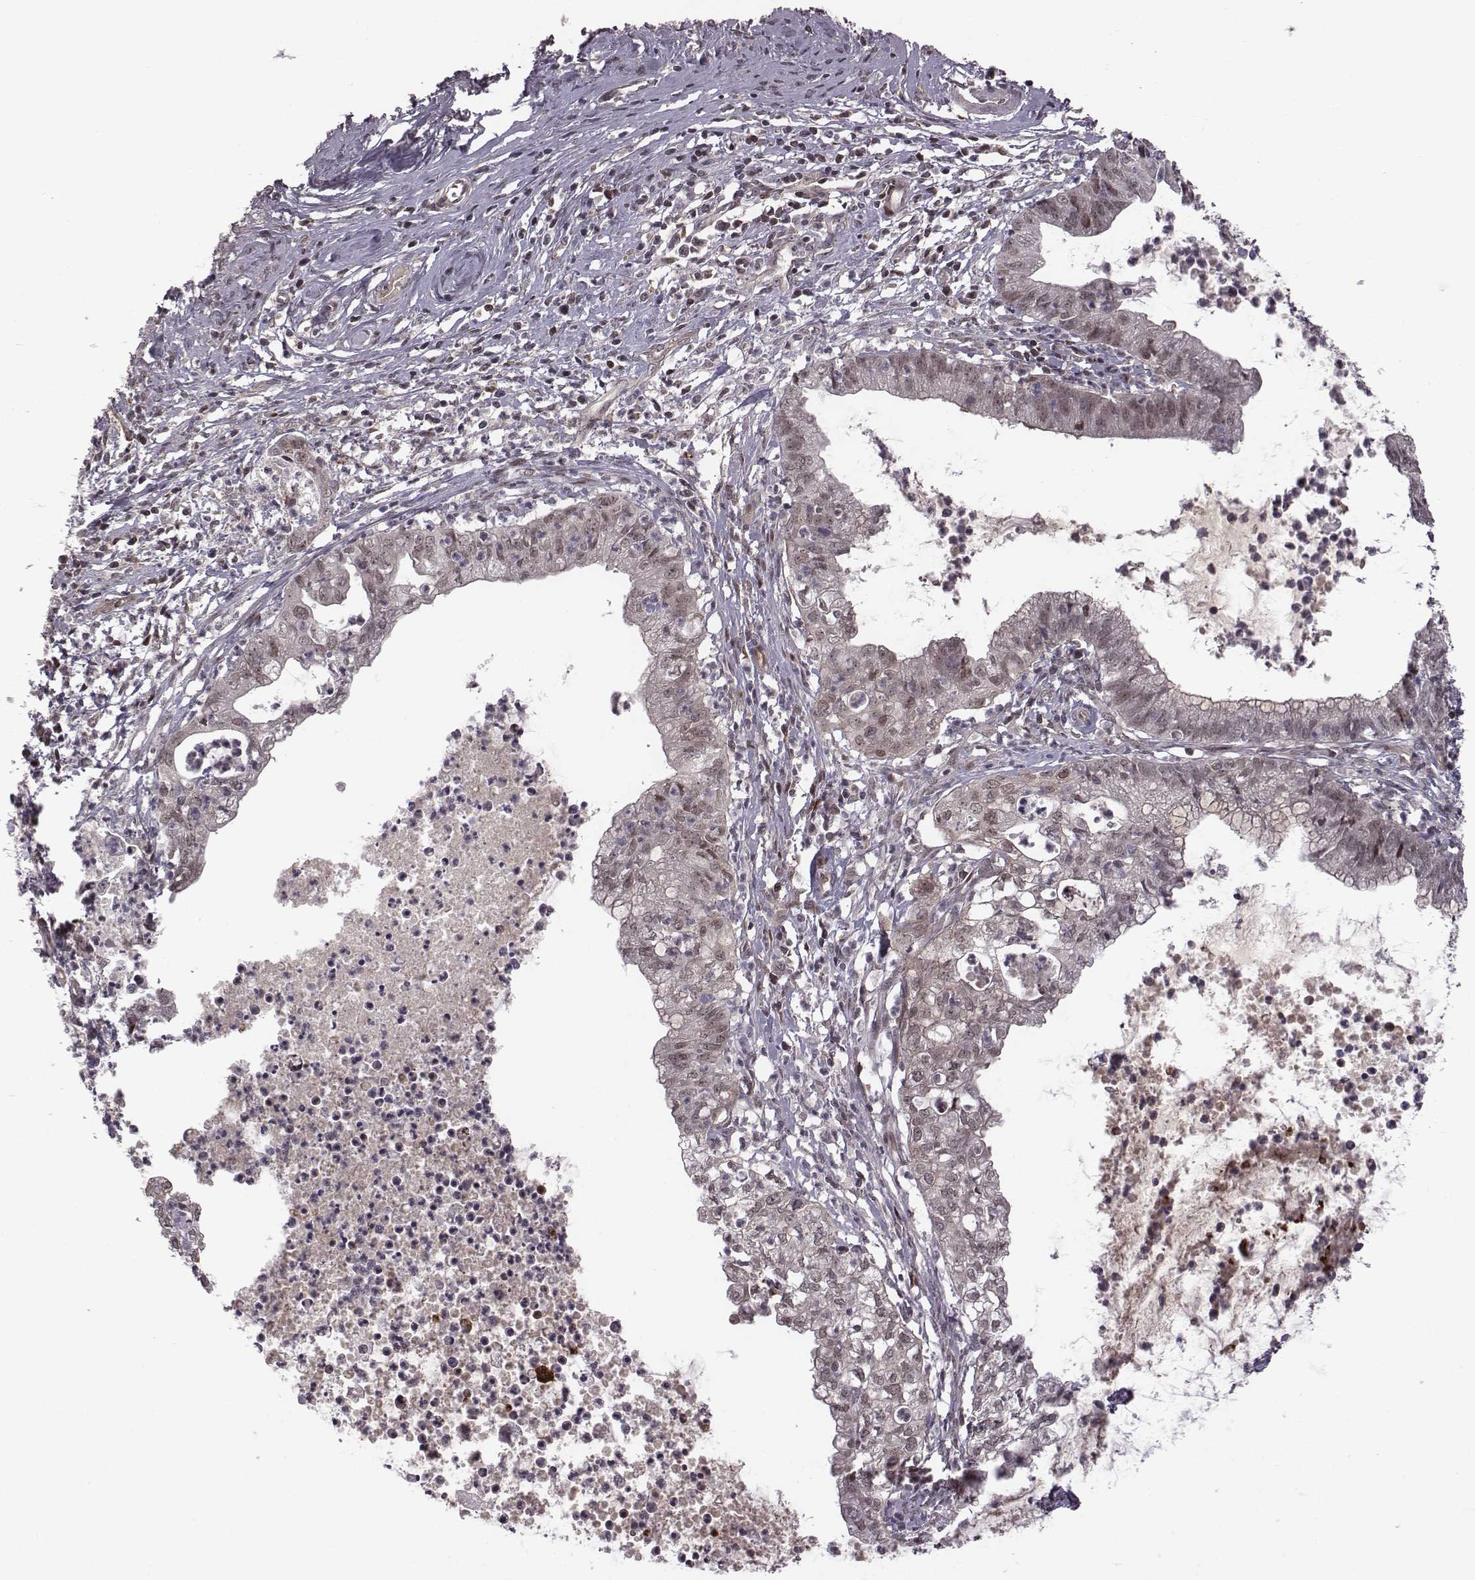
{"staining": {"intensity": "negative", "quantity": "none", "location": "none"}, "tissue": "cervical cancer", "cell_type": "Tumor cells", "image_type": "cancer", "snomed": [{"axis": "morphology", "description": "Normal tissue, NOS"}, {"axis": "morphology", "description": "Adenocarcinoma, NOS"}, {"axis": "topography", "description": "Cervix"}], "caption": "A histopathology image of adenocarcinoma (cervical) stained for a protein shows no brown staining in tumor cells.", "gene": "RPL3", "patient": {"sex": "female", "age": 38}}